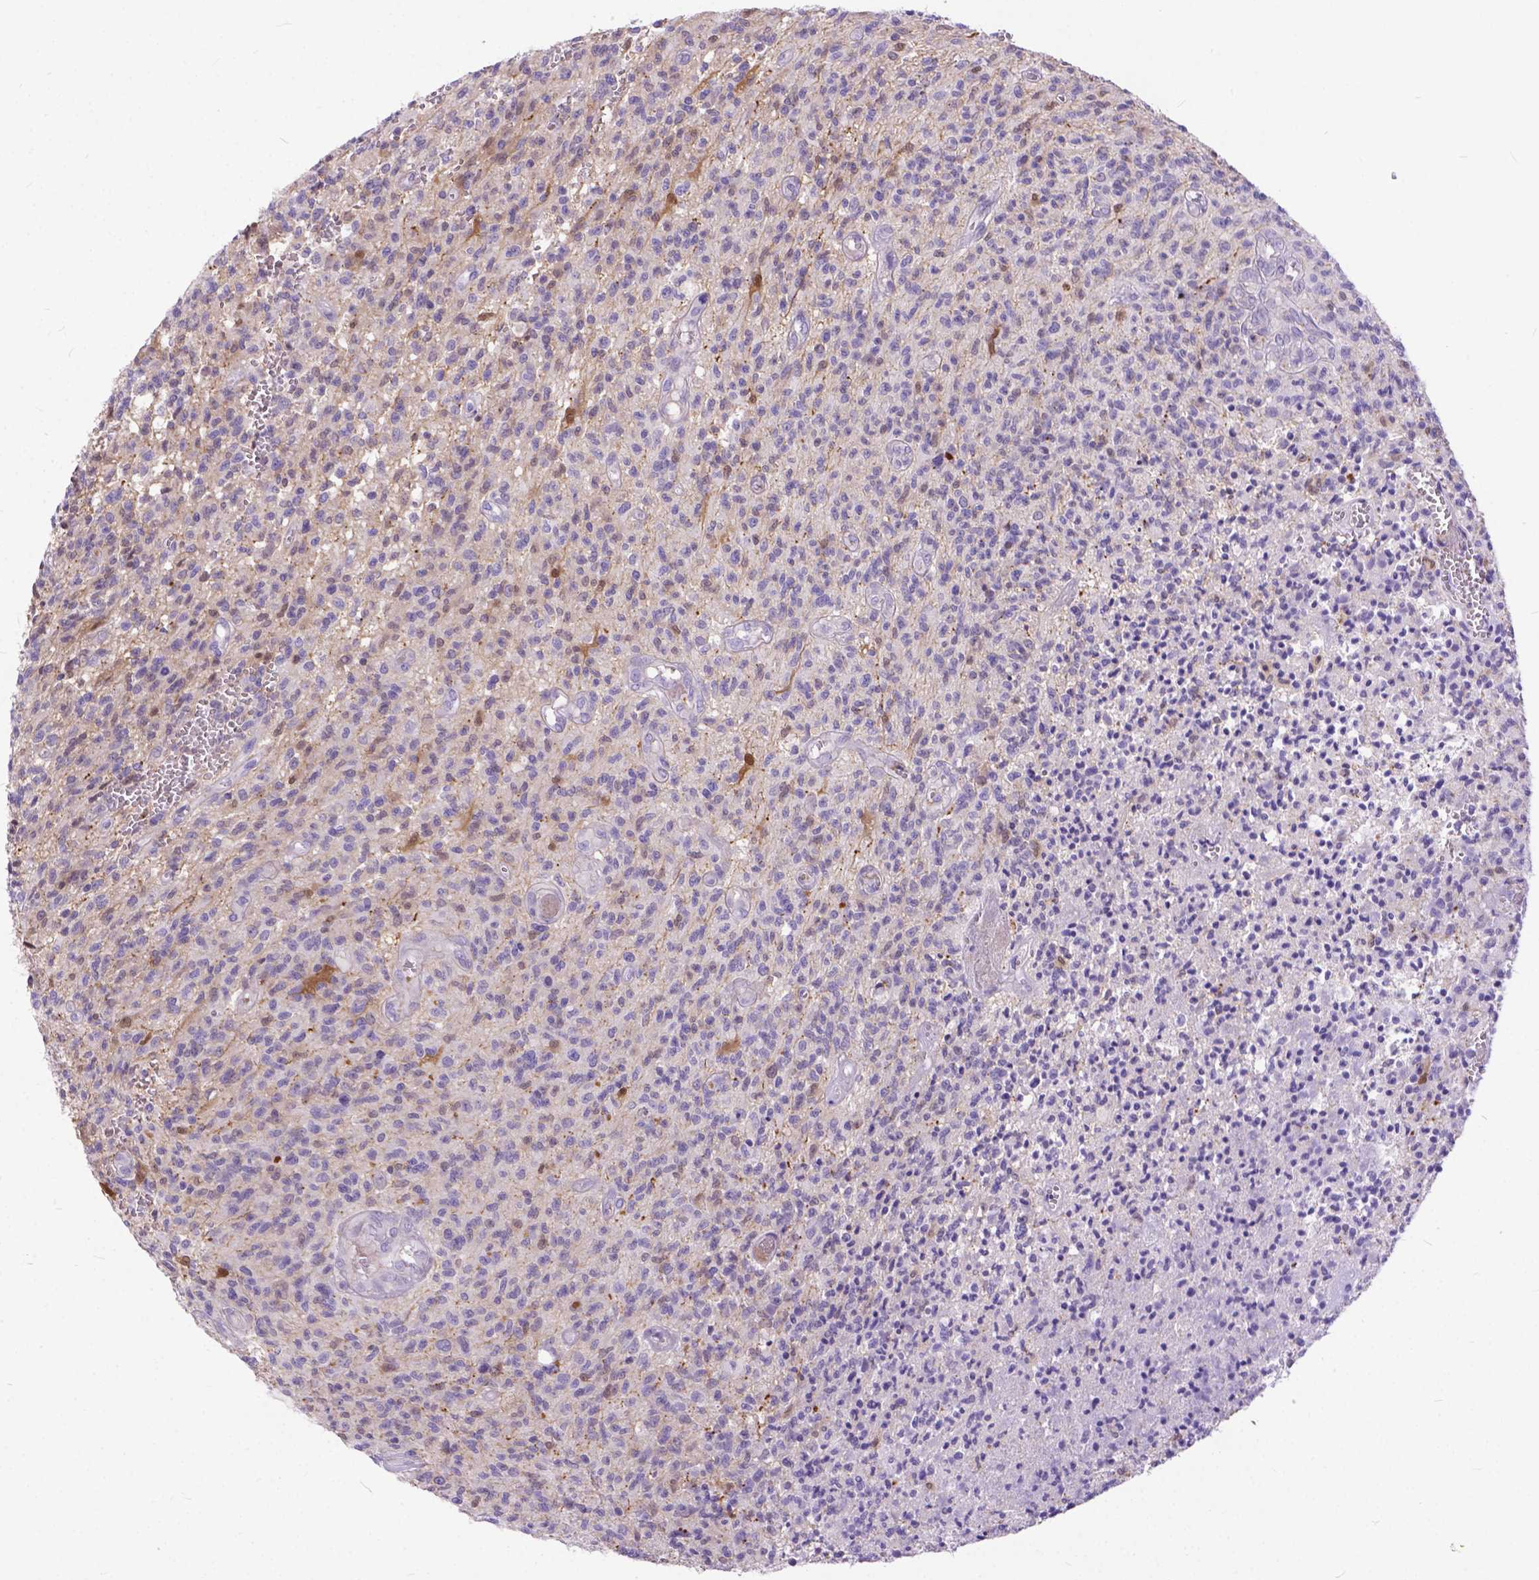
{"staining": {"intensity": "weak", "quantity": "<25%", "location": "nuclear"}, "tissue": "glioma", "cell_type": "Tumor cells", "image_type": "cancer", "snomed": [{"axis": "morphology", "description": "Glioma, malignant, Low grade"}, {"axis": "topography", "description": "Brain"}], "caption": "Protein analysis of malignant low-grade glioma demonstrates no significant expression in tumor cells.", "gene": "TMEM169", "patient": {"sex": "male", "age": 64}}